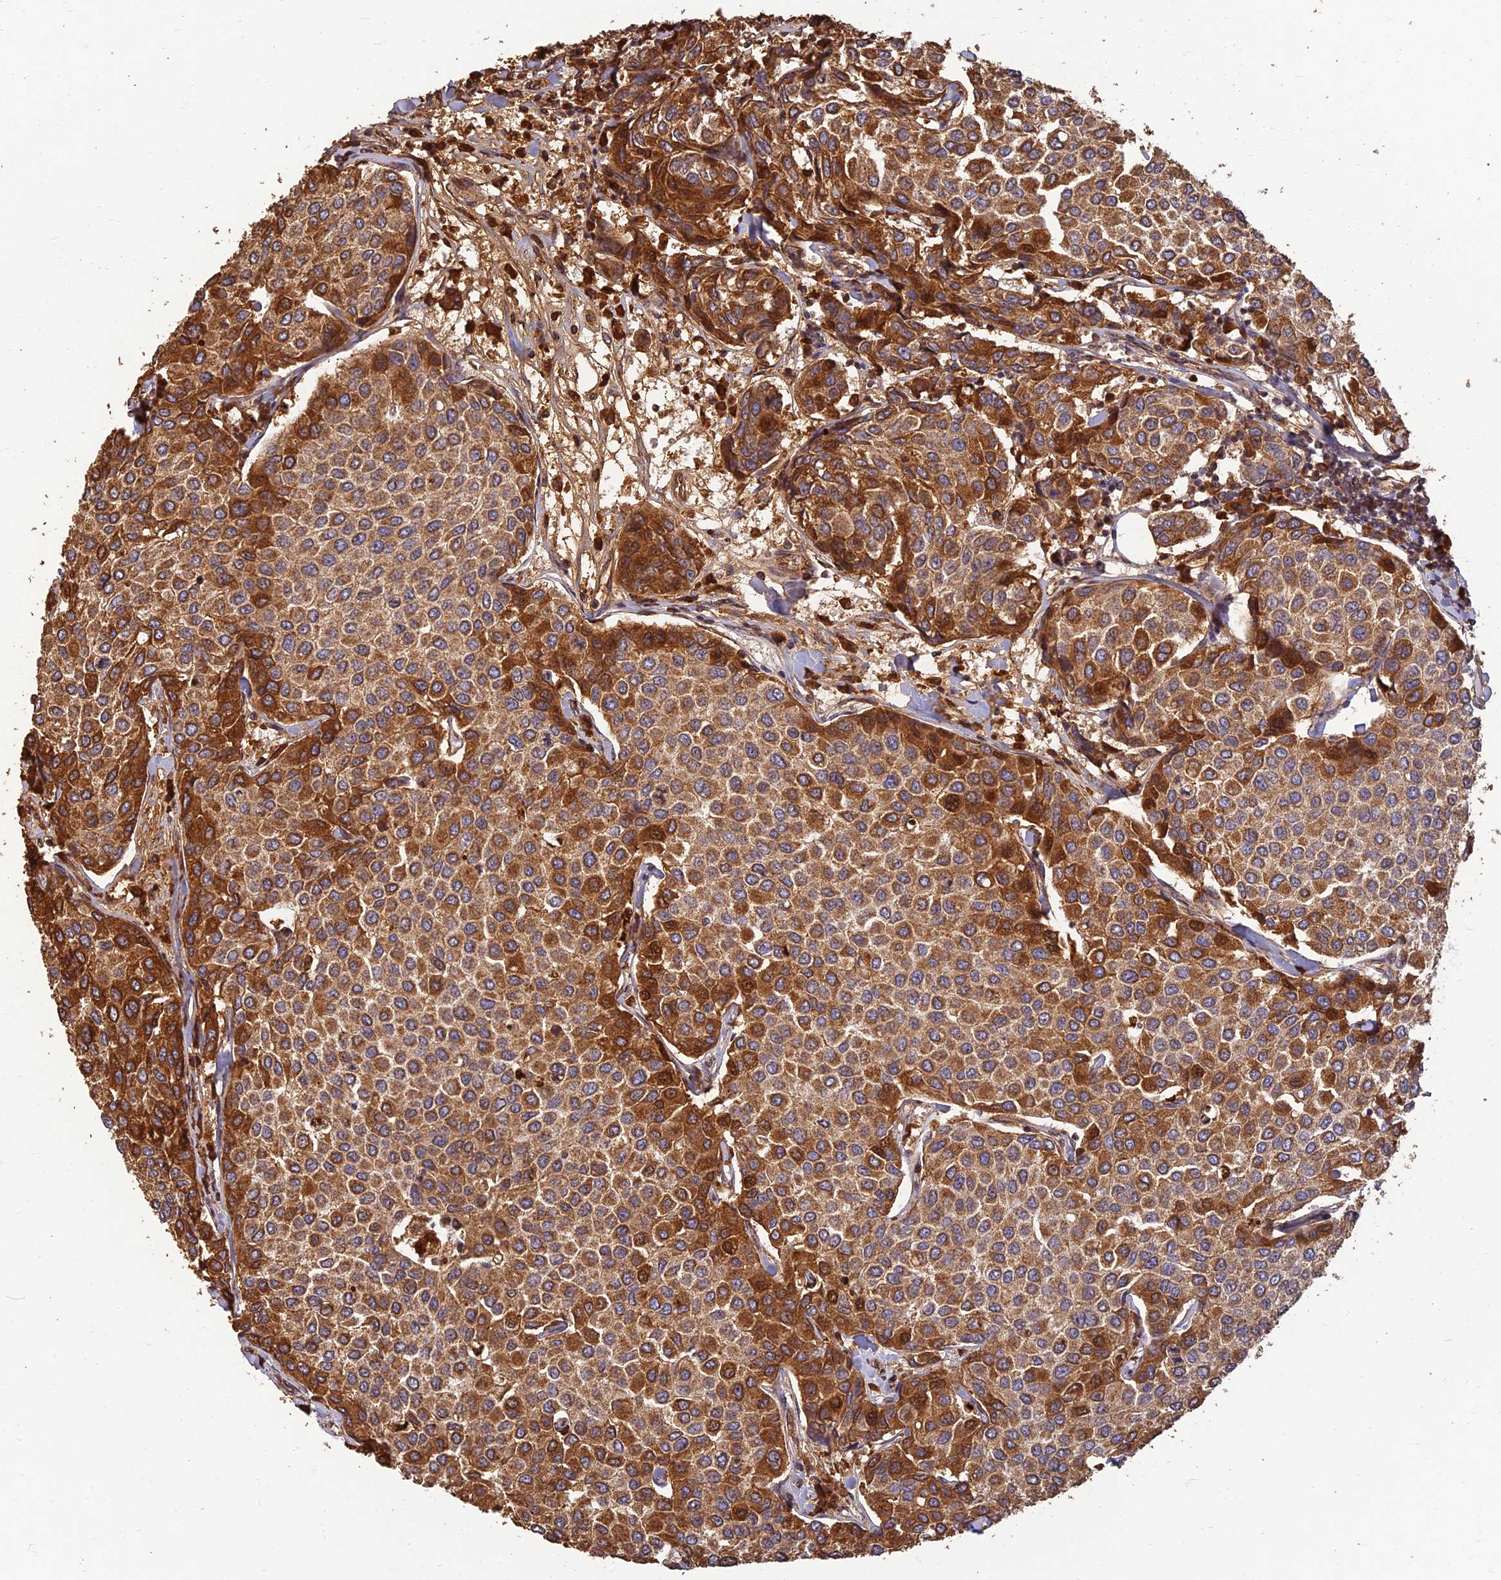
{"staining": {"intensity": "strong", "quantity": ">75%", "location": "cytoplasmic/membranous,nuclear"}, "tissue": "breast cancer", "cell_type": "Tumor cells", "image_type": "cancer", "snomed": [{"axis": "morphology", "description": "Duct carcinoma"}, {"axis": "topography", "description": "Breast"}], "caption": "Intraductal carcinoma (breast) stained with a protein marker demonstrates strong staining in tumor cells.", "gene": "CORO1C", "patient": {"sex": "female", "age": 55}}